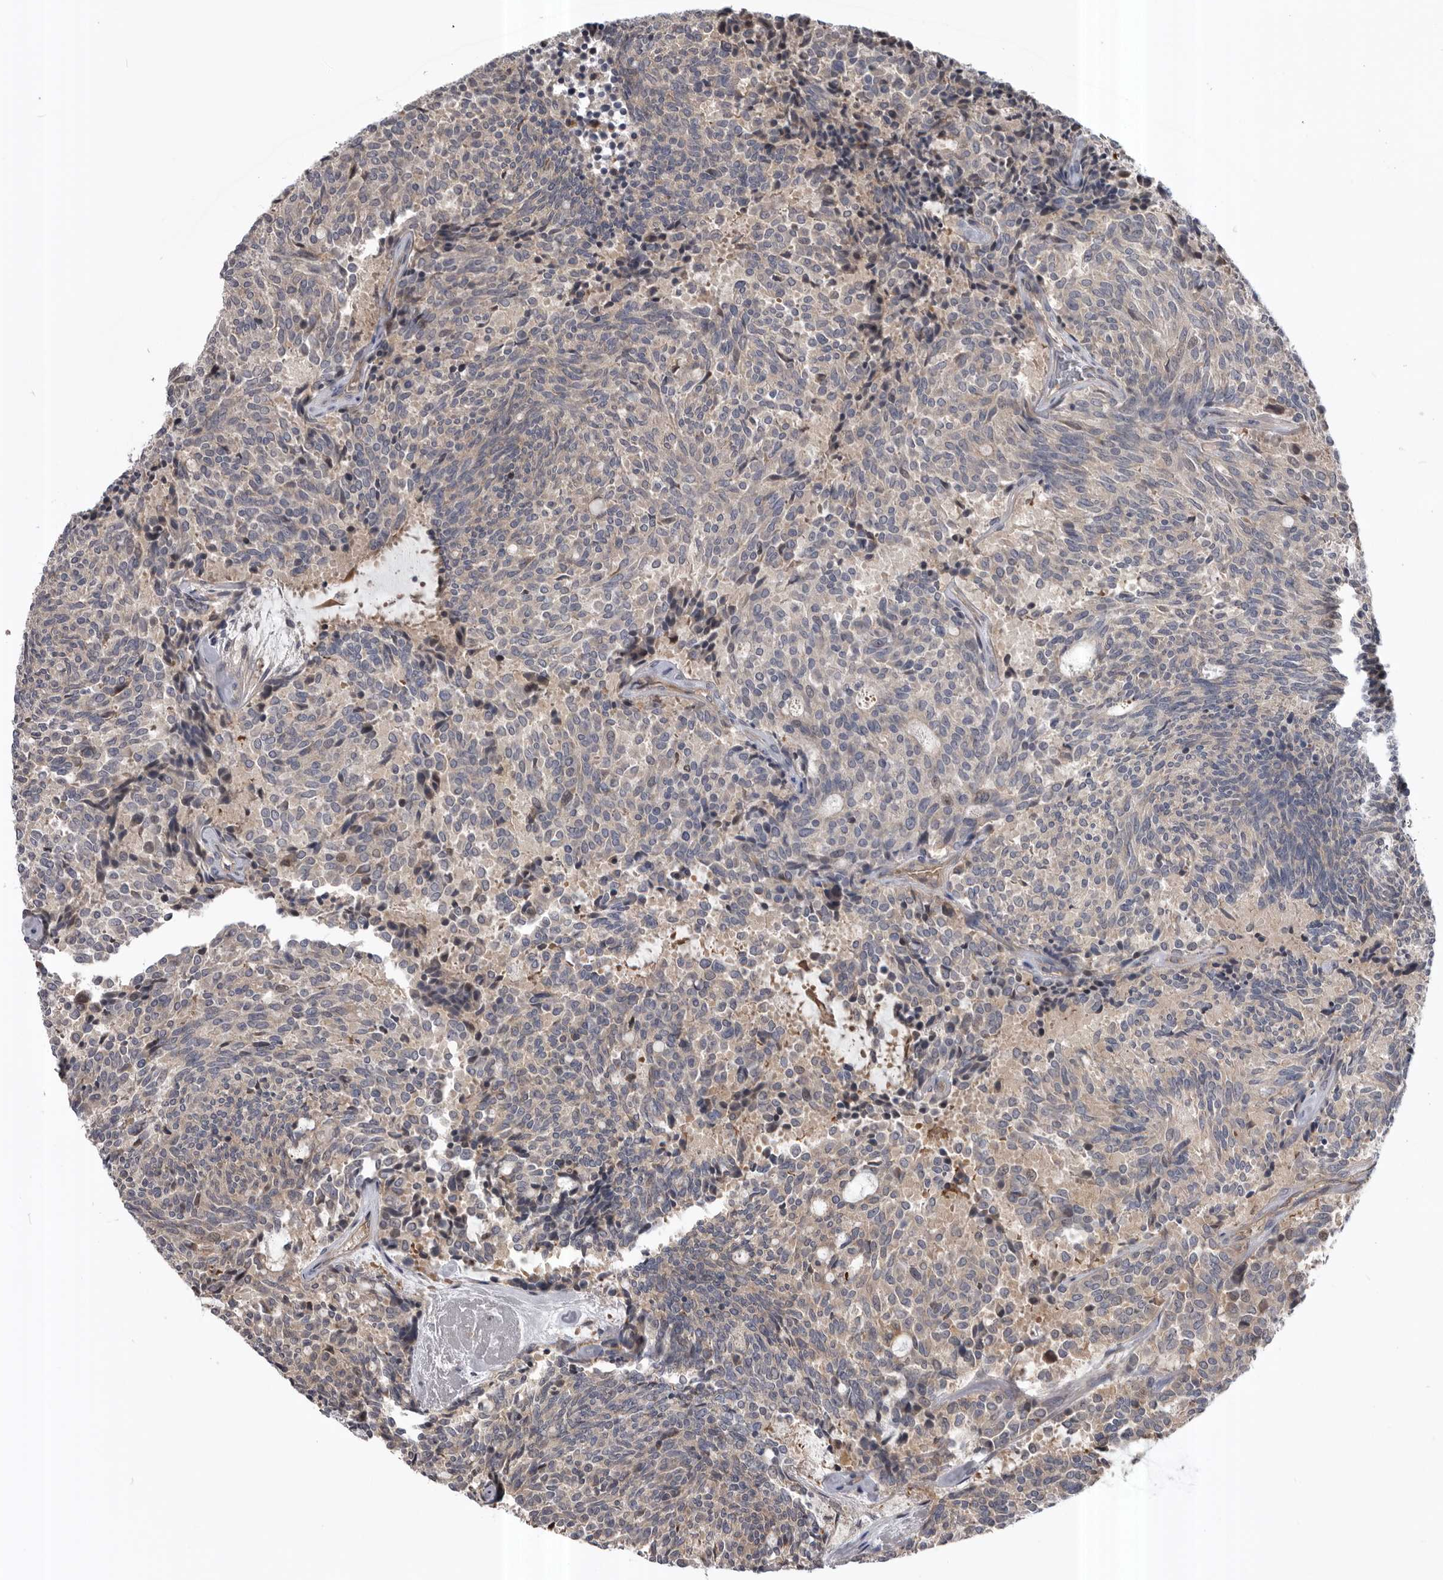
{"staining": {"intensity": "negative", "quantity": "none", "location": "none"}, "tissue": "carcinoid", "cell_type": "Tumor cells", "image_type": "cancer", "snomed": [{"axis": "morphology", "description": "Carcinoid, malignant, NOS"}, {"axis": "topography", "description": "Pancreas"}], "caption": "An immunohistochemistry (IHC) image of carcinoid (malignant) is shown. There is no staining in tumor cells of carcinoid (malignant). The staining was performed using DAB (3,3'-diaminobenzidine) to visualize the protein expression in brown, while the nuclei were stained in blue with hematoxylin (Magnification: 20x).", "gene": "RAB3GAP2", "patient": {"sex": "female", "age": 54}}